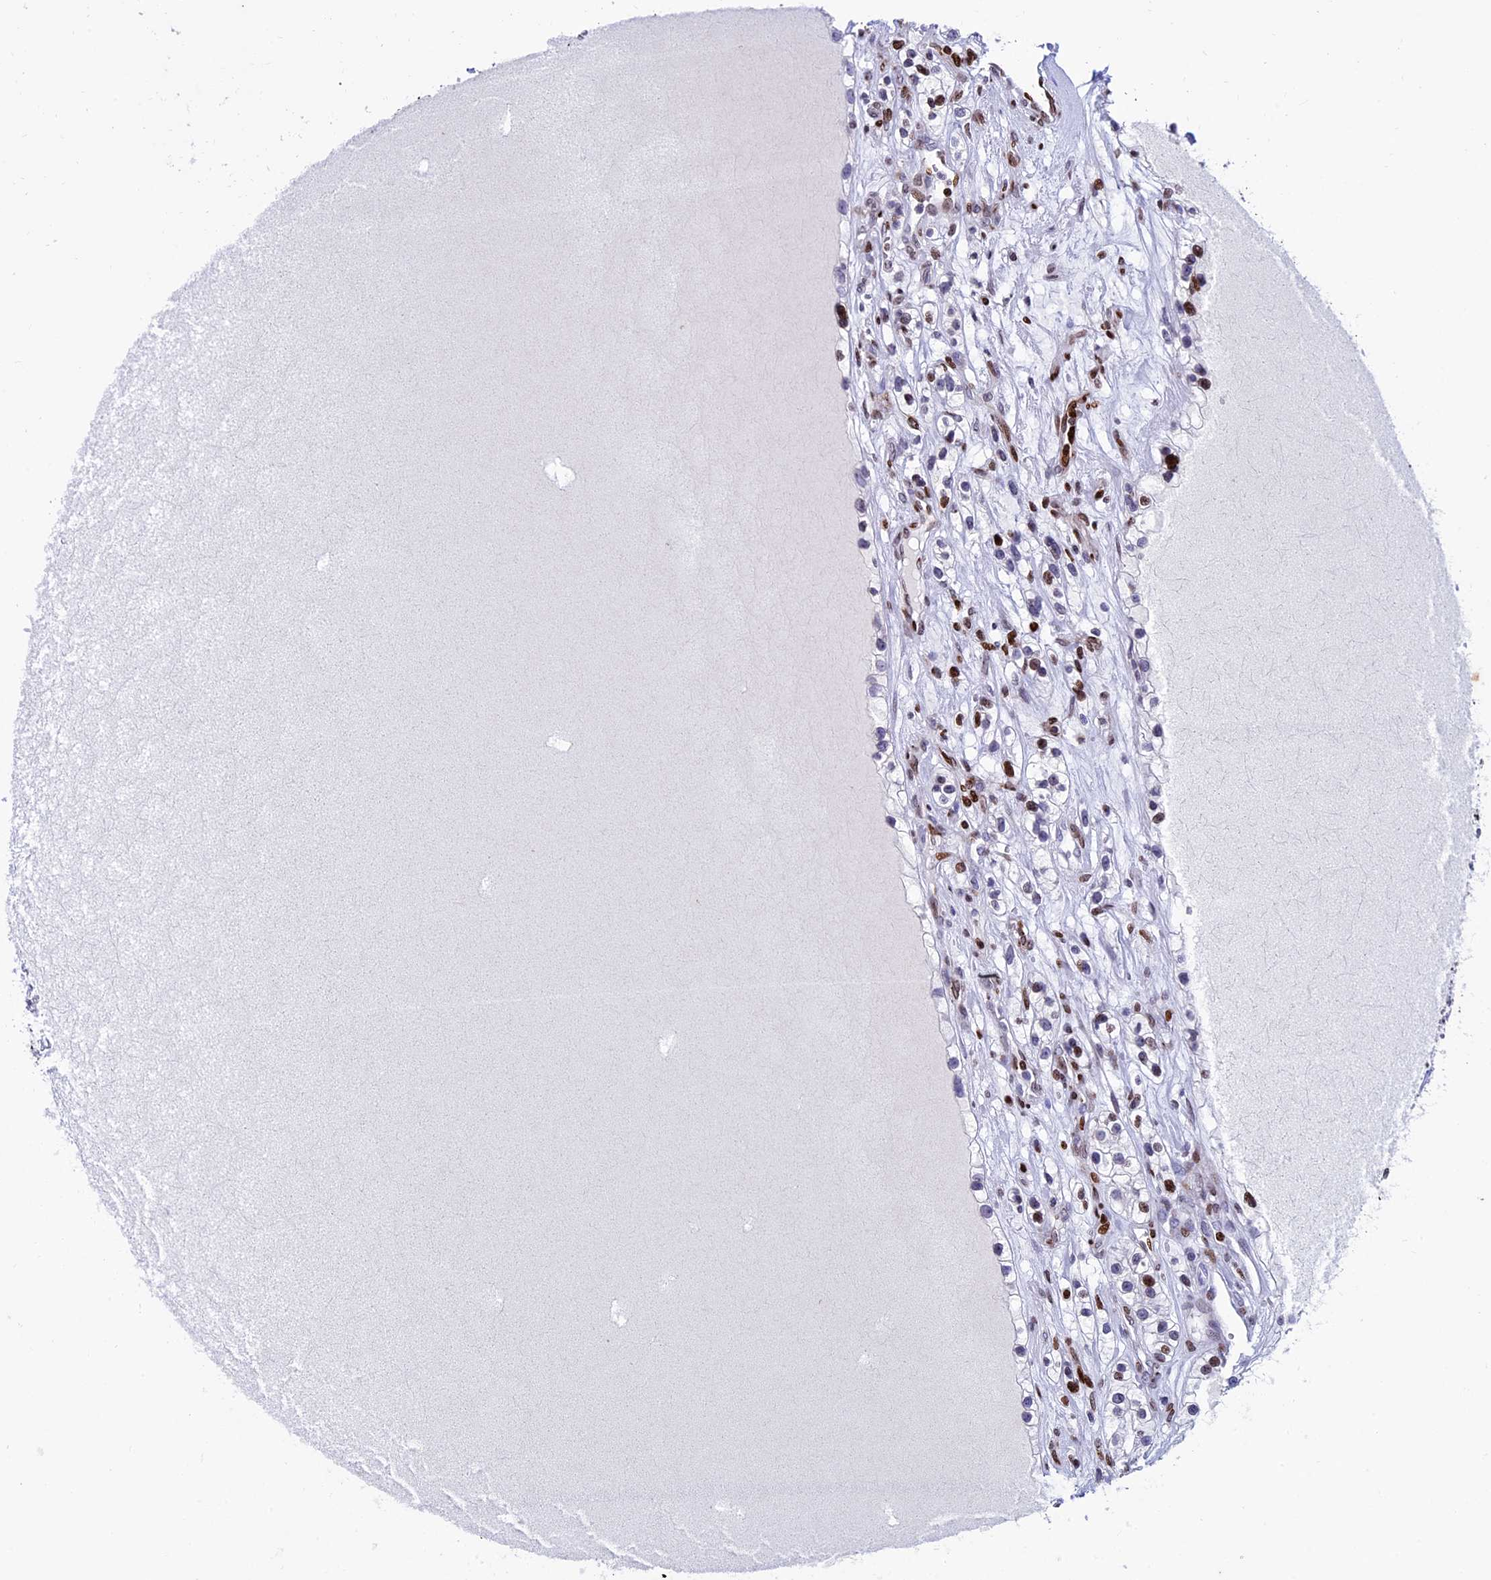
{"staining": {"intensity": "strong", "quantity": "<25%", "location": "nuclear"}, "tissue": "renal cancer", "cell_type": "Tumor cells", "image_type": "cancer", "snomed": [{"axis": "morphology", "description": "Adenocarcinoma, NOS"}, {"axis": "topography", "description": "Kidney"}], "caption": "This image demonstrates immunohistochemistry staining of adenocarcinoma (renal), with medium strong nuclear expression in about <25% of tumor cells.", "gene": "BTBD3", "patient": {"sex": "female", "age": 57}}